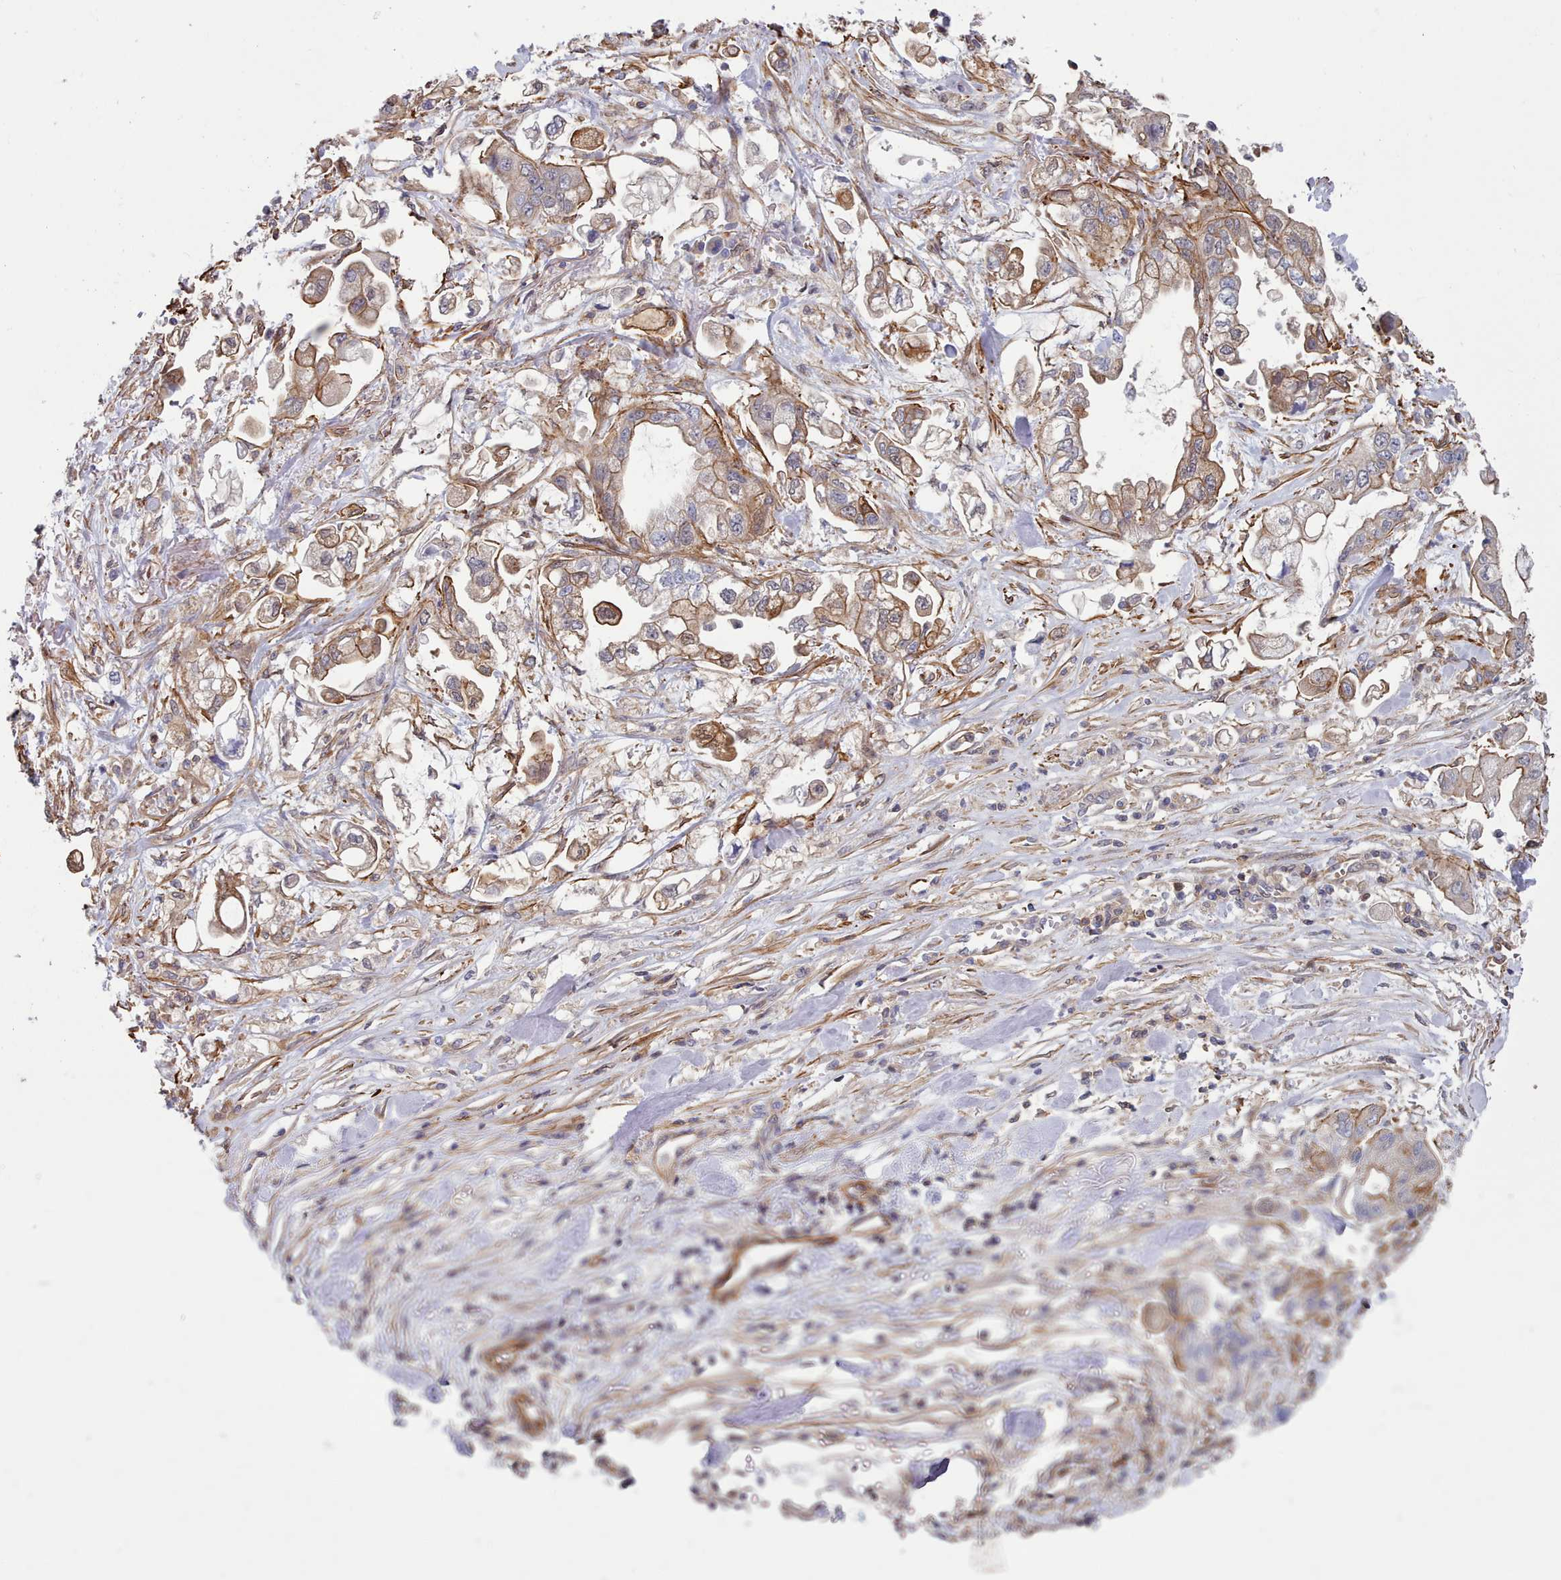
{"staining": {"intensity": "moderate", "quantity": "25%-75%", "location": "cytoplasmic/membranous"}, "tissue": "stomach cancer", "cell_type": "Tumor cells", "image_type": "cancer", "snomed": [{"axis": "morphology", "description": "Adenocarcinoma, NOS"}, {"axis": "topography", "description": "Stomach"}], "caption": "Human stomach cancer (adenocarcinoma) stained with a protein marker reveals moderate staining in tumor cells.", "gene": "G6PC1", "patient": {"sex": "male", "age": 62}}